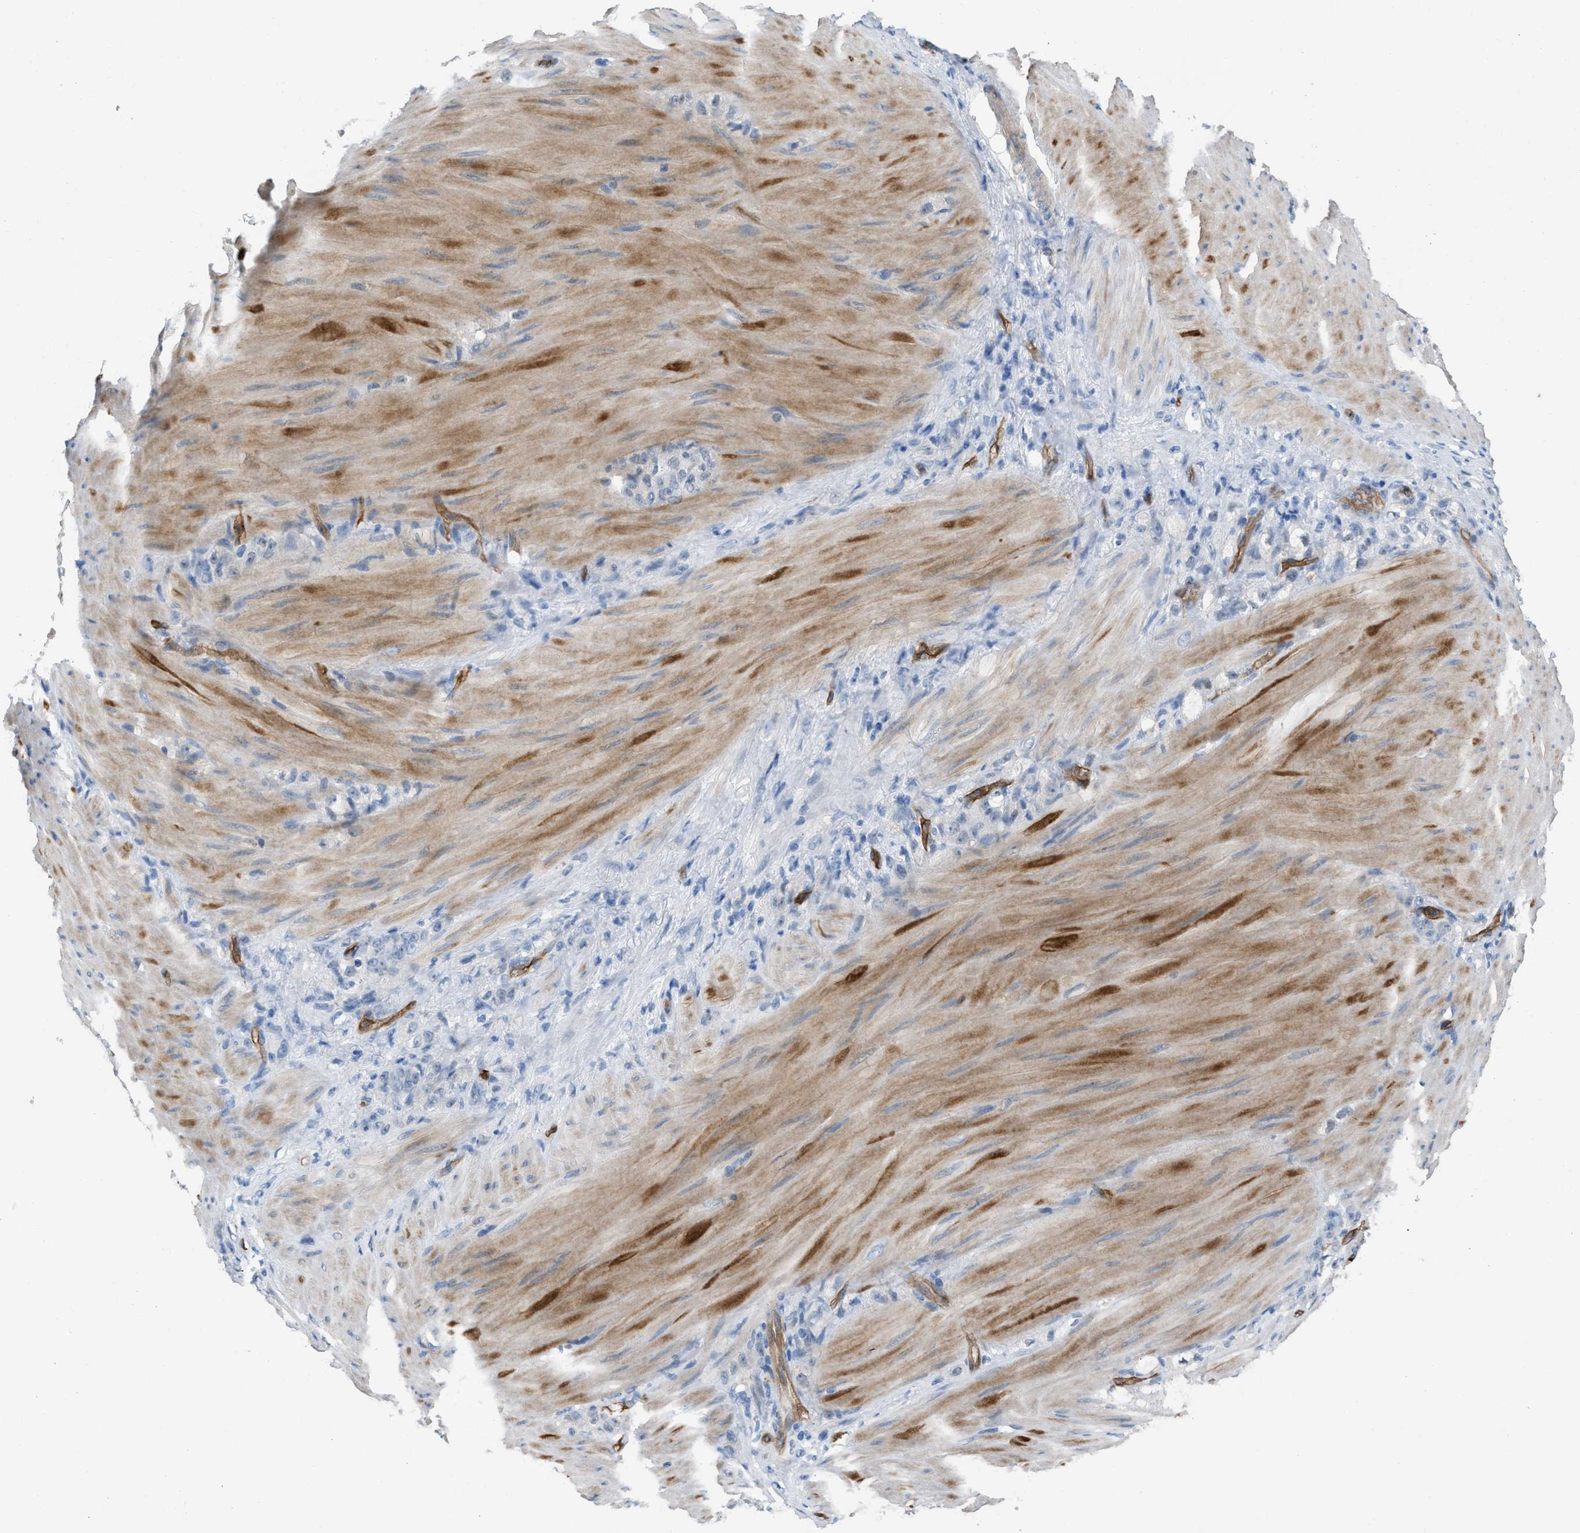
{"staining": {"intensity": "negative", "quantity": "none", "location": "none"}, "tissue": "stomach cancer", "cell_type": "Tumor cells", "image_type": "cancer", "snomed": [{"axis": "morphology", "description": "Normal tissue, NOS"}, {"axis": "morphology", "description": "Adenocarcinoma, NOS"}, {"axis": "topography", "description": "Stomach"}], "caption": "This is an immunohistochemistry (IHC) micrograph of stomach adenocarcinoma. There is no expression in tumor cells.", "gene": "DYSF", "patient": {"sex": "male", "age": 82}}